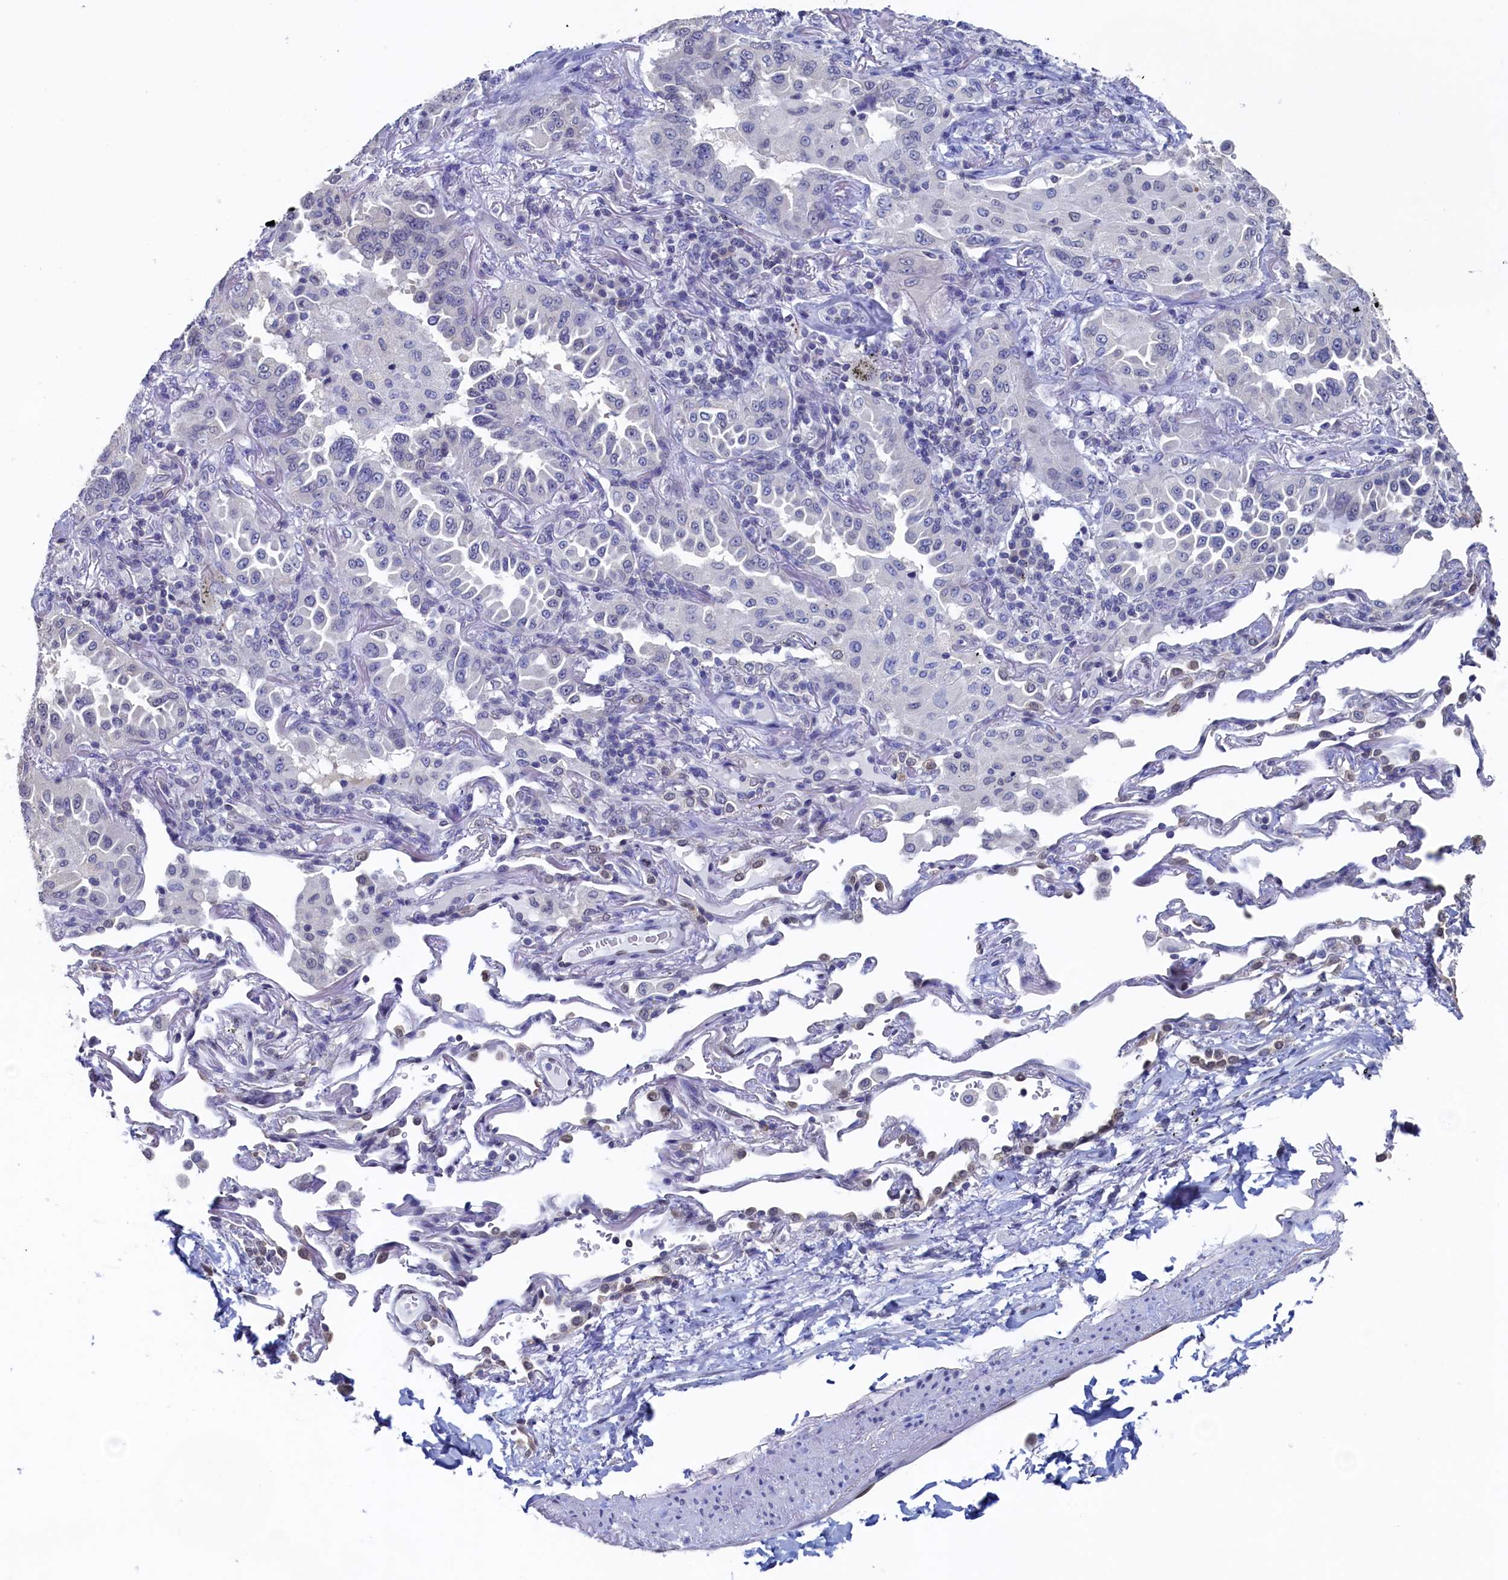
{"staining": {"intensity": "negative", "quantity": "none", "location": "none"}, "tissue": "lung cancer", "cell_type": "Tumor cells", "image_type": "cancer", "snomed": [{"axis": "morphology", "description": "Adenocarcinoma, NOS"}, {"axis": "topography", "description": "Lung"}], "caption": "The histopathology image displays no staining of tumor cells in lung adenocarcinoma.", "gene": "C11orf54", "patient": {"sex": "female", "age": 69}}